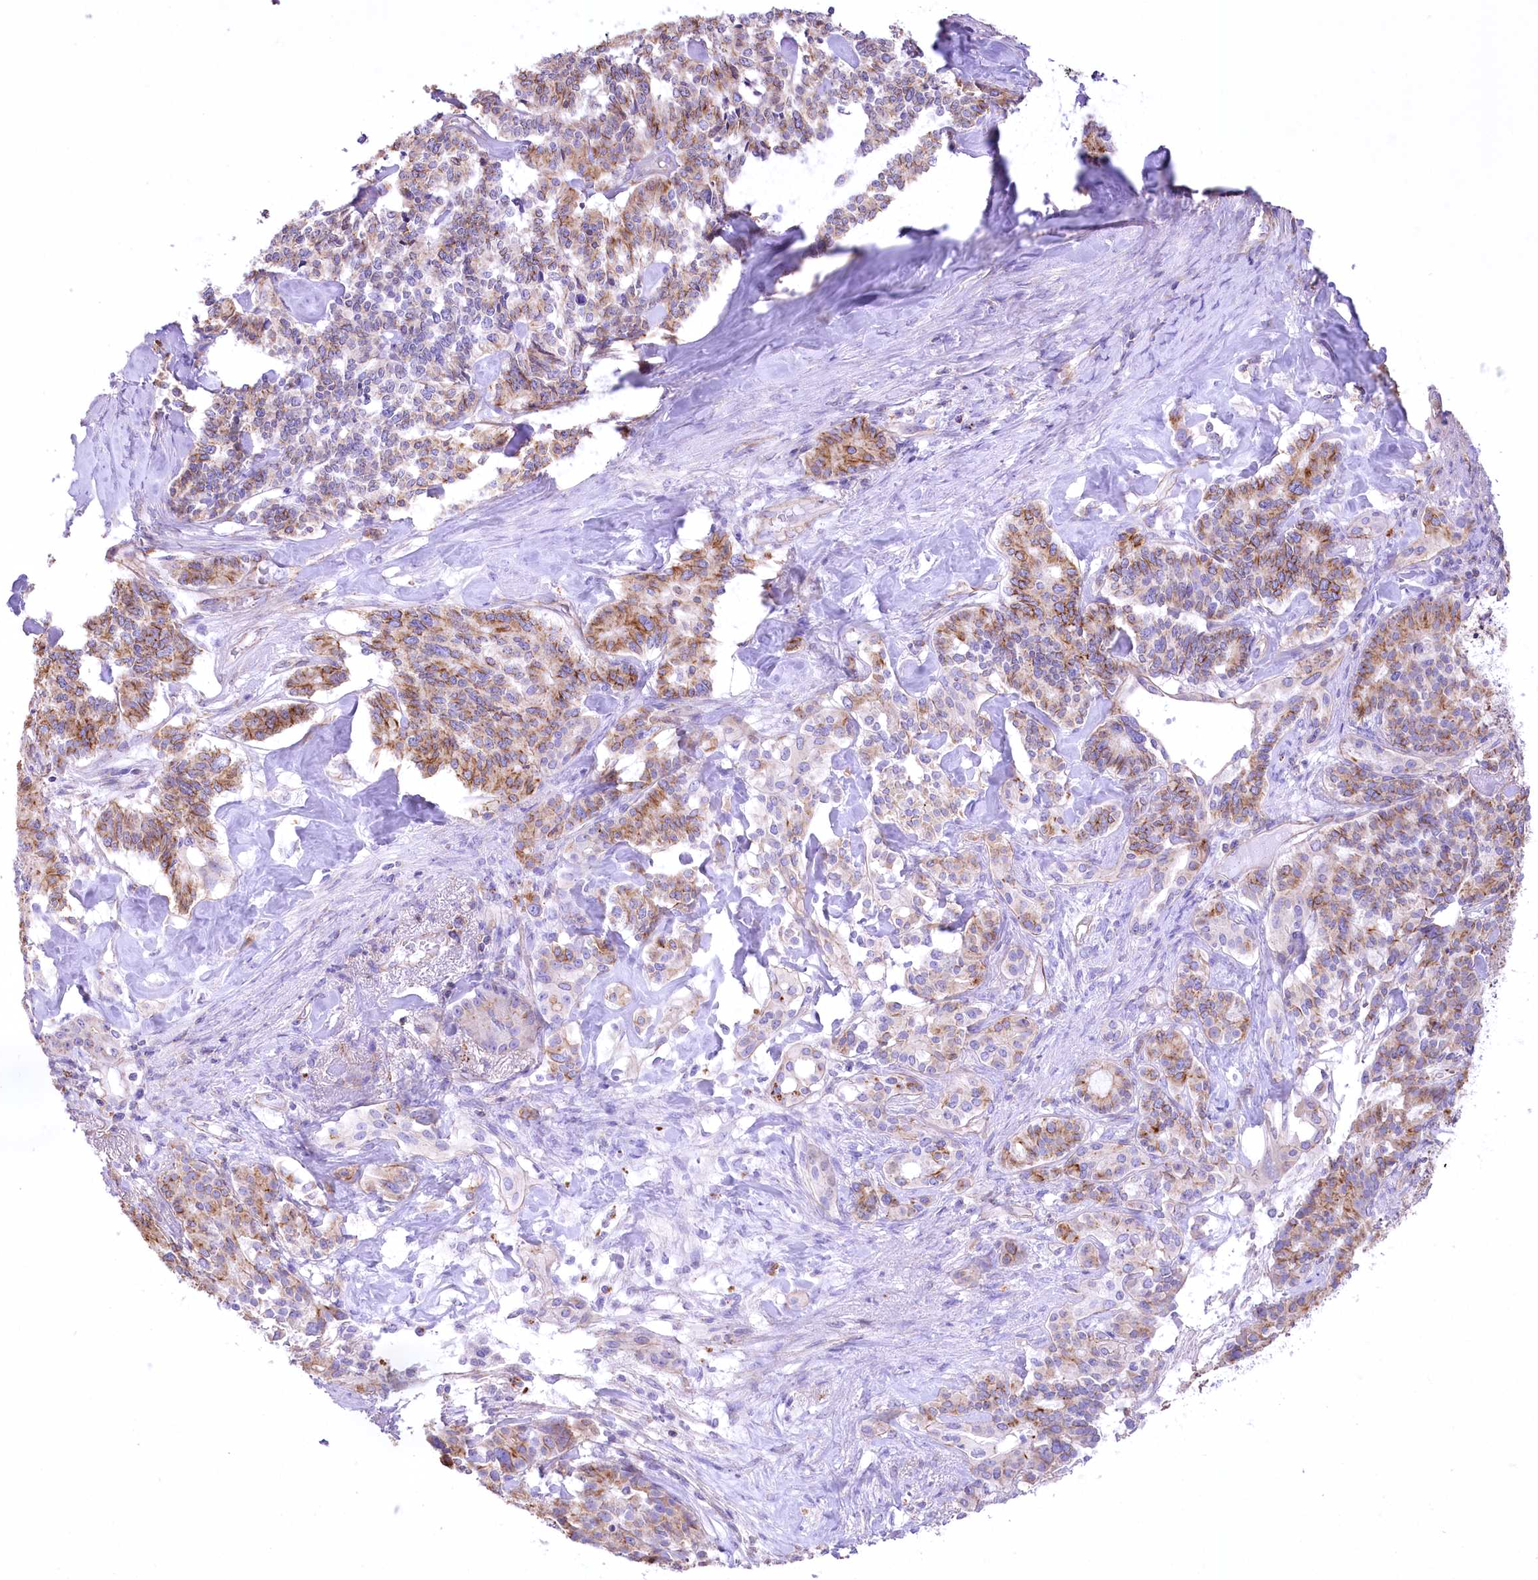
{"staining": {"intensity": "moderate", "quantity": "25%-75%", "location": "cytoplasmic/membranous"}, "tissue": "pancreatic cancer", "cell_type": "Tumor cells", "image_type": "cancer", "snomed": [{"axis": "morphology", "description": "Adenocarcinoma, NOS"}, {"axis": "topography", "description": "Pancreas"}], "caption": "High-magnification brightfield microscopy of pancreatic cancer stained with DAB (brown) and counterstained with hematoxylin (blue). tumor cells exhibit moderate cytoplasmic/membranous expression is seen in approximately25%-75% of cells. (Stains: DAB (3,3'-diaminobenzidine) in brown, nuclei in blue, Microscopy: brightfield microscopy at high magnification).", "gene": "FAM216A", "patient": {"sex": "female", "age": 74}}